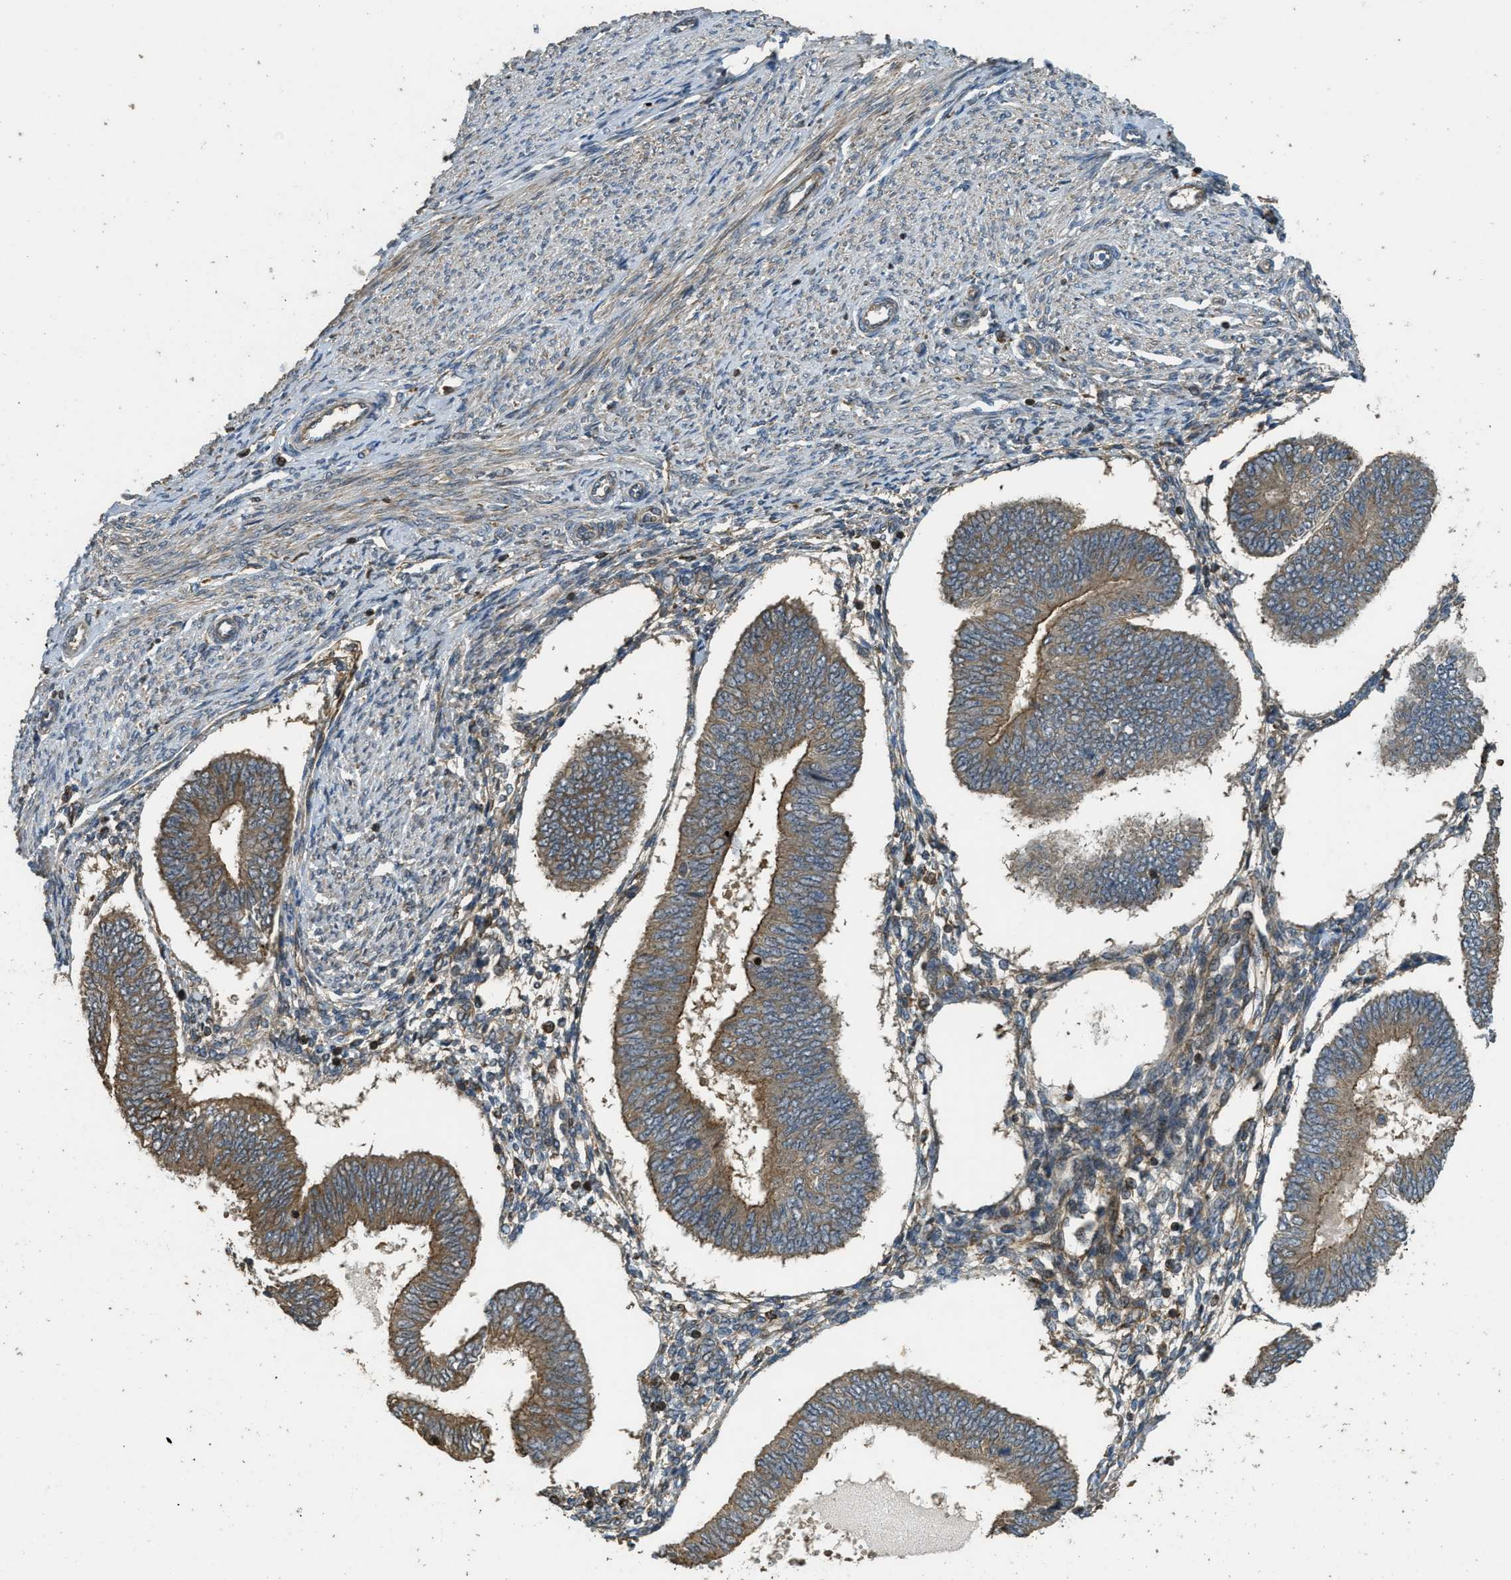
{"staining": {"intensity": "moderate", "quantity": ">75%", "location": "cytoplasmic/membranous"}, "tissue": "endometrial cancer", "cell_type": "Tumor cells", "image_type": "cancer", "snomed": [{"axis": "morphology", "description": "Adenocarcinoma, NOS"}, {"axis": "topography", "description": "Endometrium"}], "caption": "Immunohistochemical staining of human endometrial adenocarcinoma demonstrates medium levels of moderate cytoplasmic/membranous staining in approximately >75% of tumor cells.", "gene": "PPP6R3", "patient": {"sex": "female", "age": 58}}